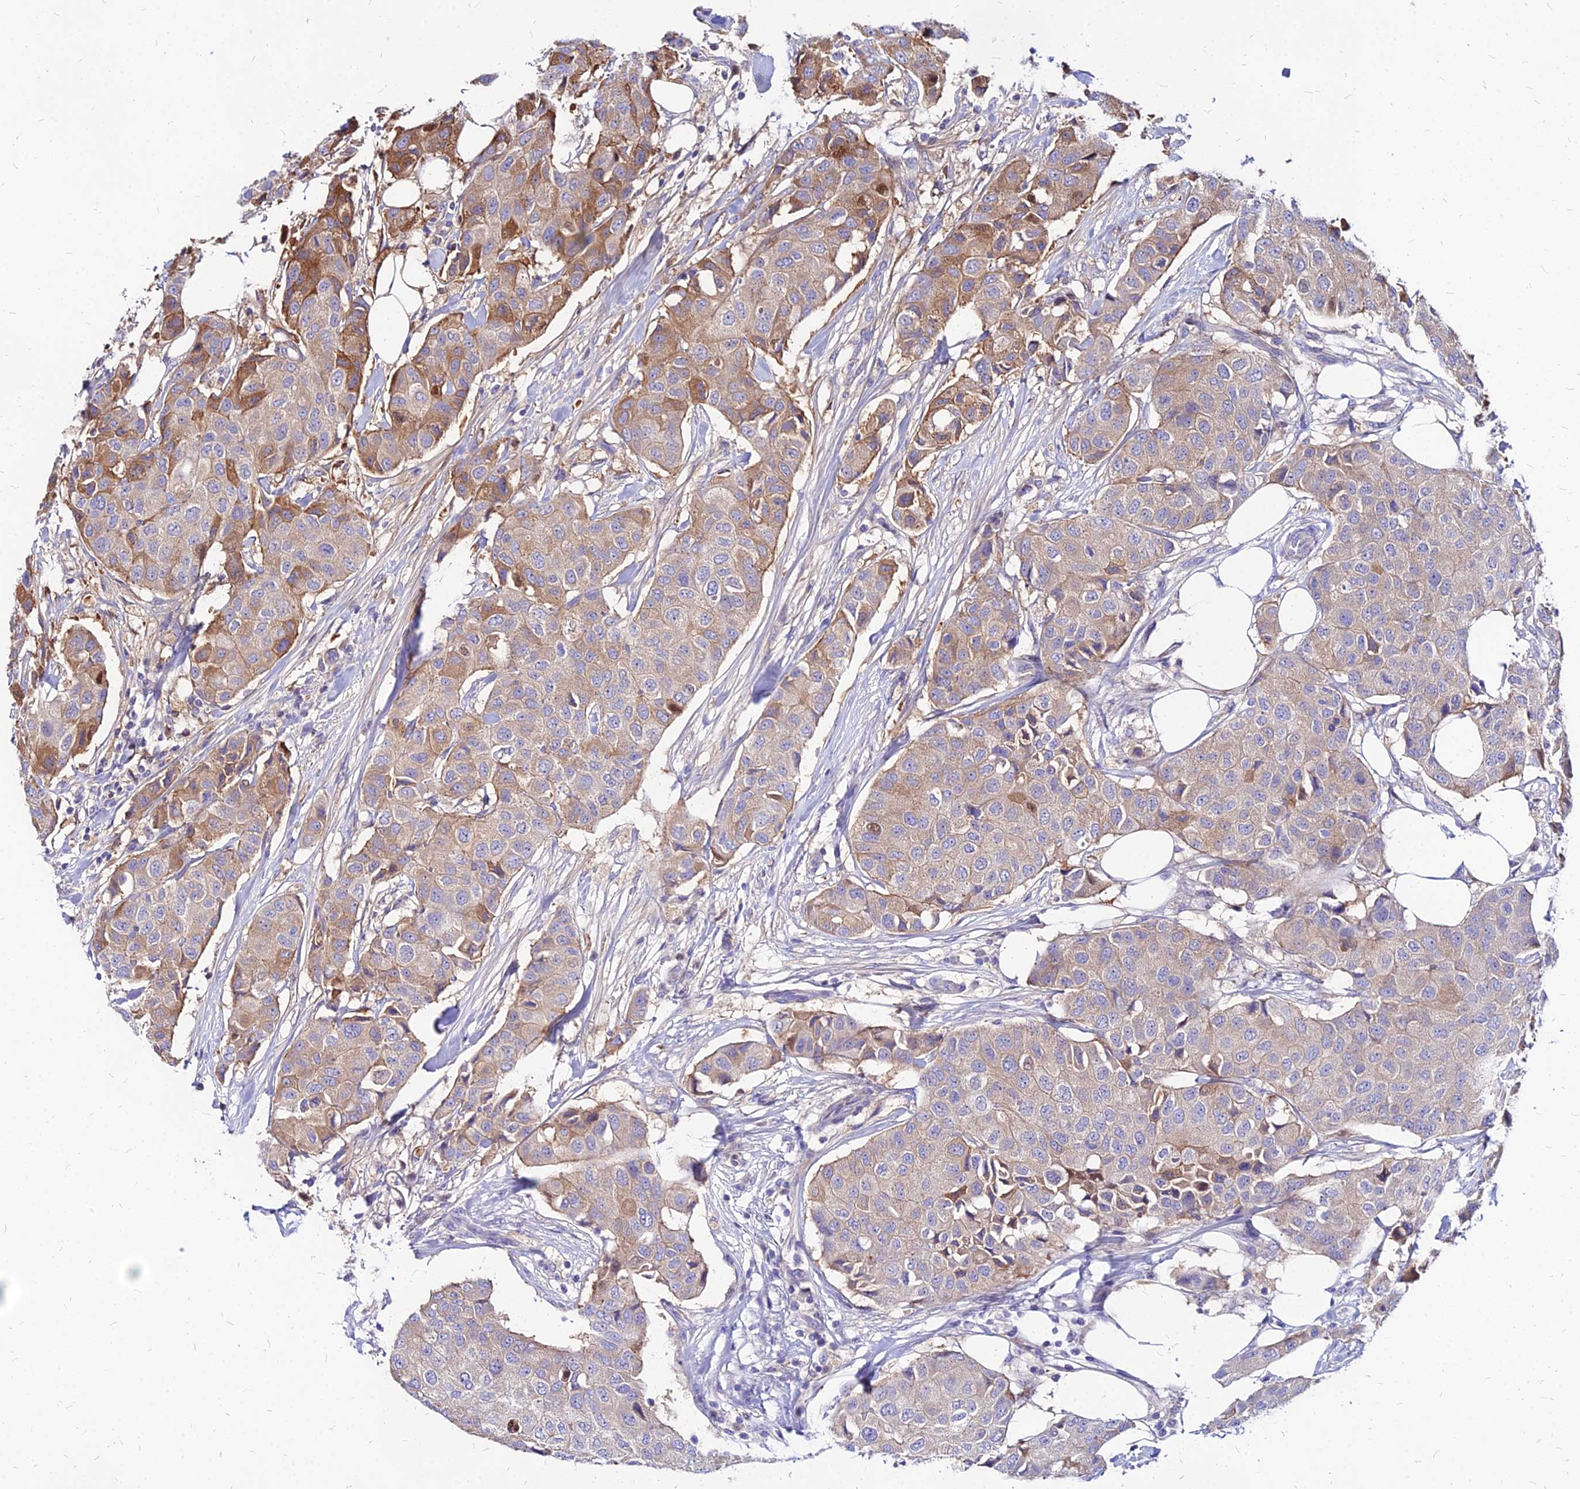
{"staining": {"intensity": "moderate", "quantity": "<25%", "location": "cytoplasmic/membranous"}, "tissue": "breast cancer", "cell_type": "Tumor cells", "image_type": "cancer", "snomed": [{"axis": "morphology", "description": "Duct carcinoma"}, {"axis": "topography", "description": "Breast"}], "caption": "This photomicrograph shows immunohistochemistry staining of human breast cancer, with low moderate cytoplasmic/membranous expression in about <25% of tumor cells.", "gene": "ACSM6", "patient": {"sex": "female", "age": 80}}